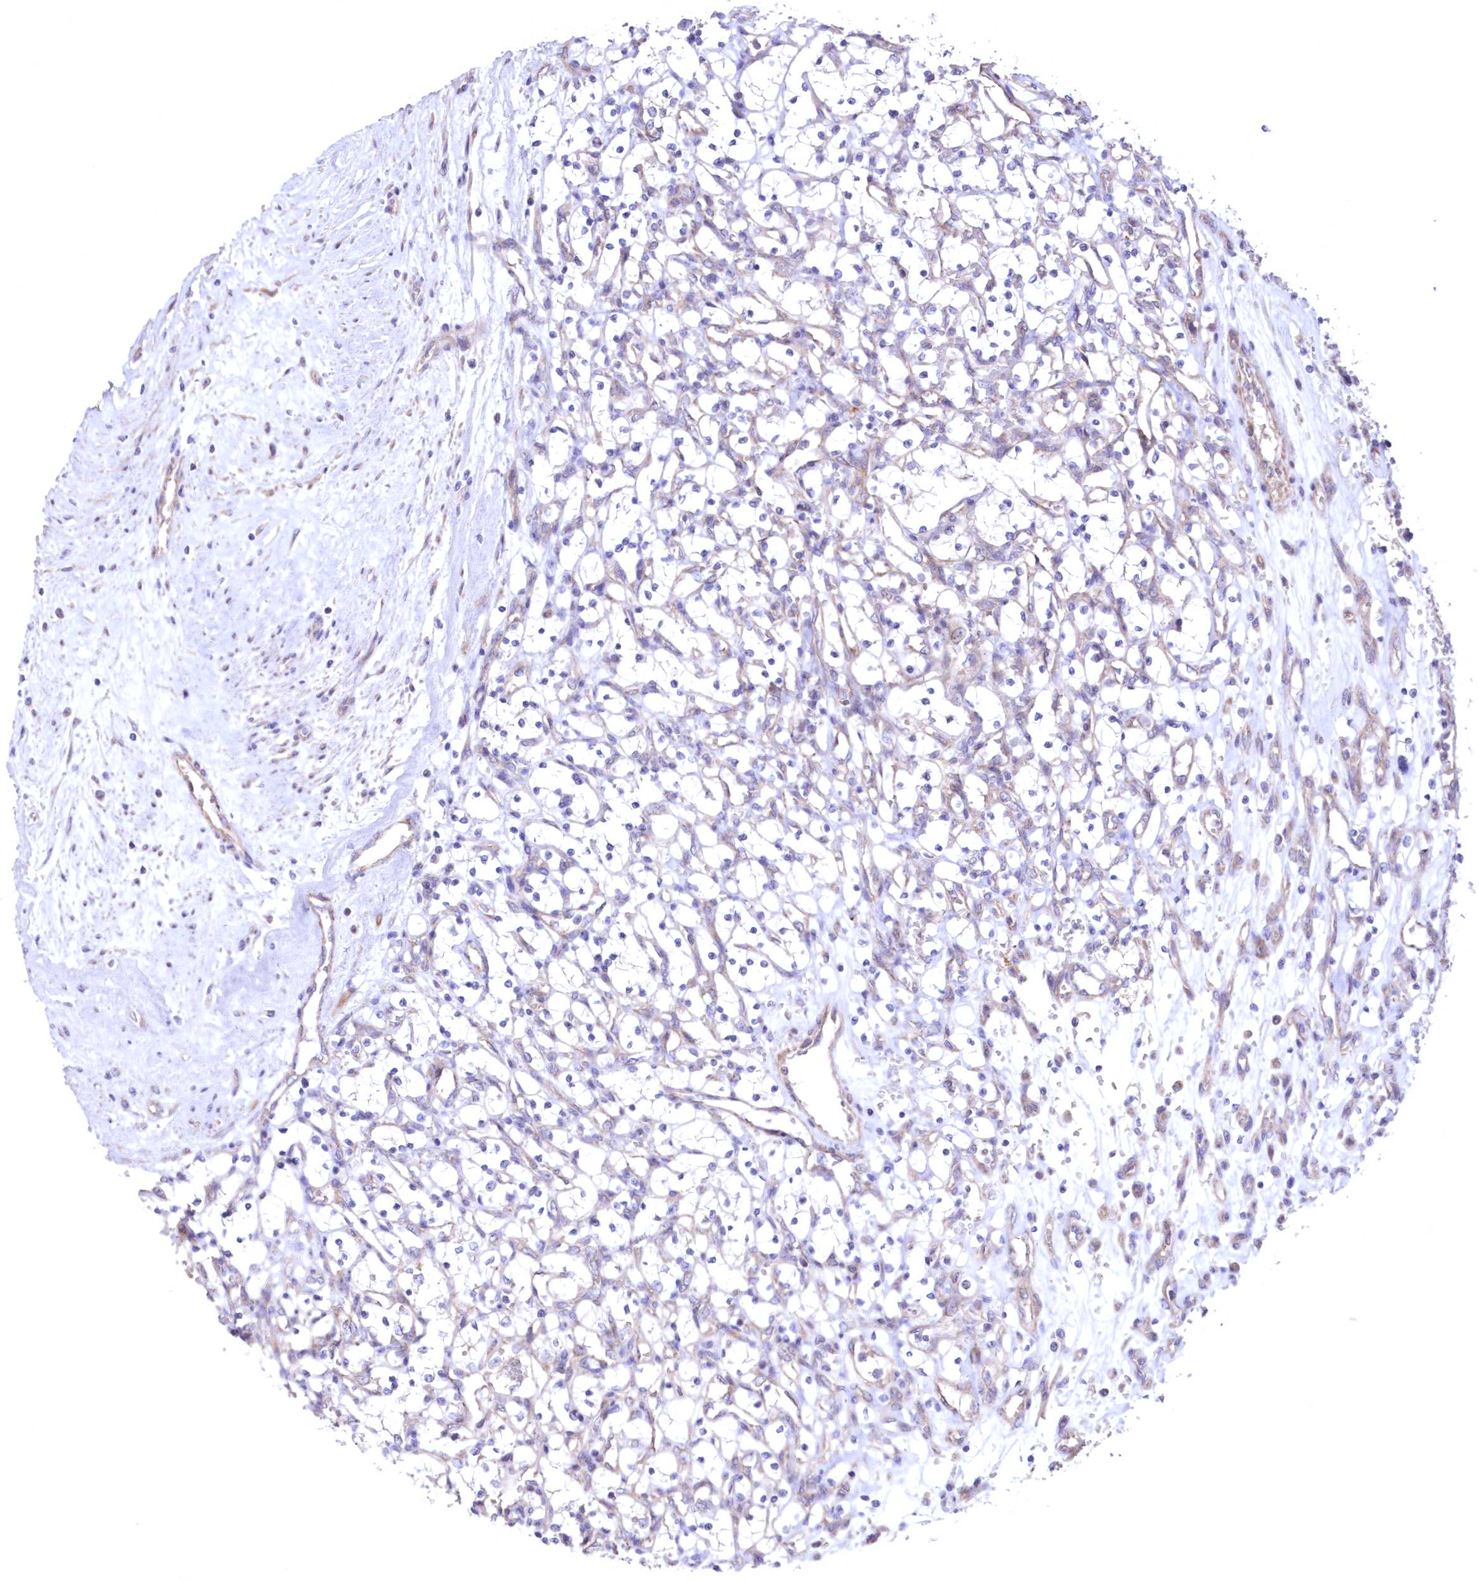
{"staining": {"intensity": "negative", "quantity": "none", "location": "none"}, "tissue": "renal cancer", "cell_type": "Tumor cells", "image_type": "cancer", "snomed": [{"axis": "morphology", "description": "Adenocarcinoma, NOS"}, {"axis": "topography", "description": "Kidney"}], "caption": "Renal cancer was stained to show a protein in brown. There is no significant expression in tumor cells.", "gene": "MTRF1L", "patient": {"sex": "female", "age": 69}}